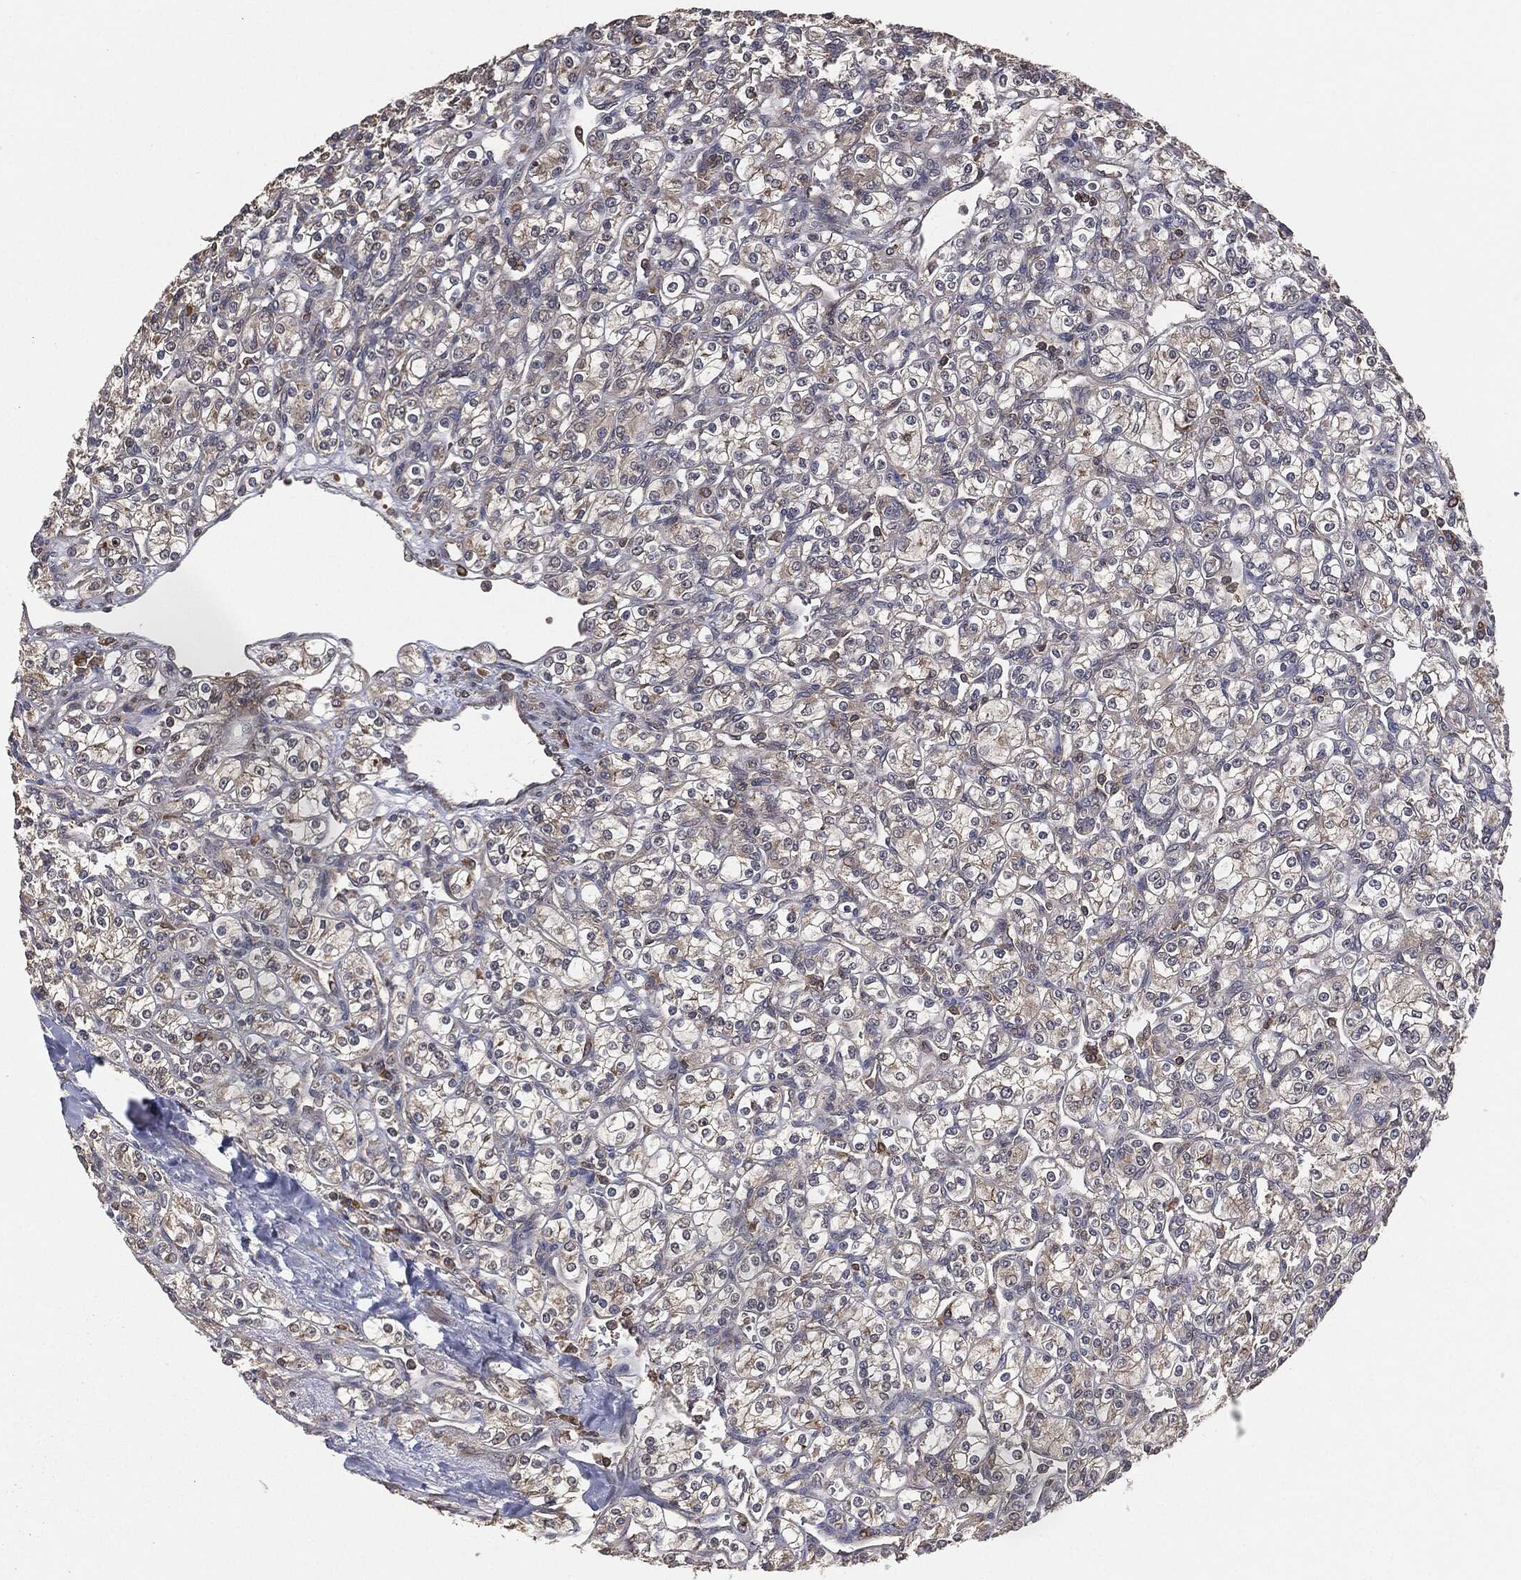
{"staining": {"intensity": "negative", "quantity": "none", "location": "none"}, "tissue": "renal cancer", "cell_type": "Tumor cells", "image_type": "cancer", "snomed": [{"axis": "morphology", "description": "Adenocarcinoma, NOS"}, {"axis": "topography", "description": "Kidney"}], "caption": "Immunohistochemistry histopathology image of neoplastic tissue: adenocarcinoma (renal) stained with DAB displays no significant protein positivity in tumor cells. (DAB (3,3'-diaminobenzidine) immunohistochemistry (IHC) visualized using brightfield microscopy, high magnification).", "gene": "ERBIN", "patient": {"sex": "male", "age": 77}}